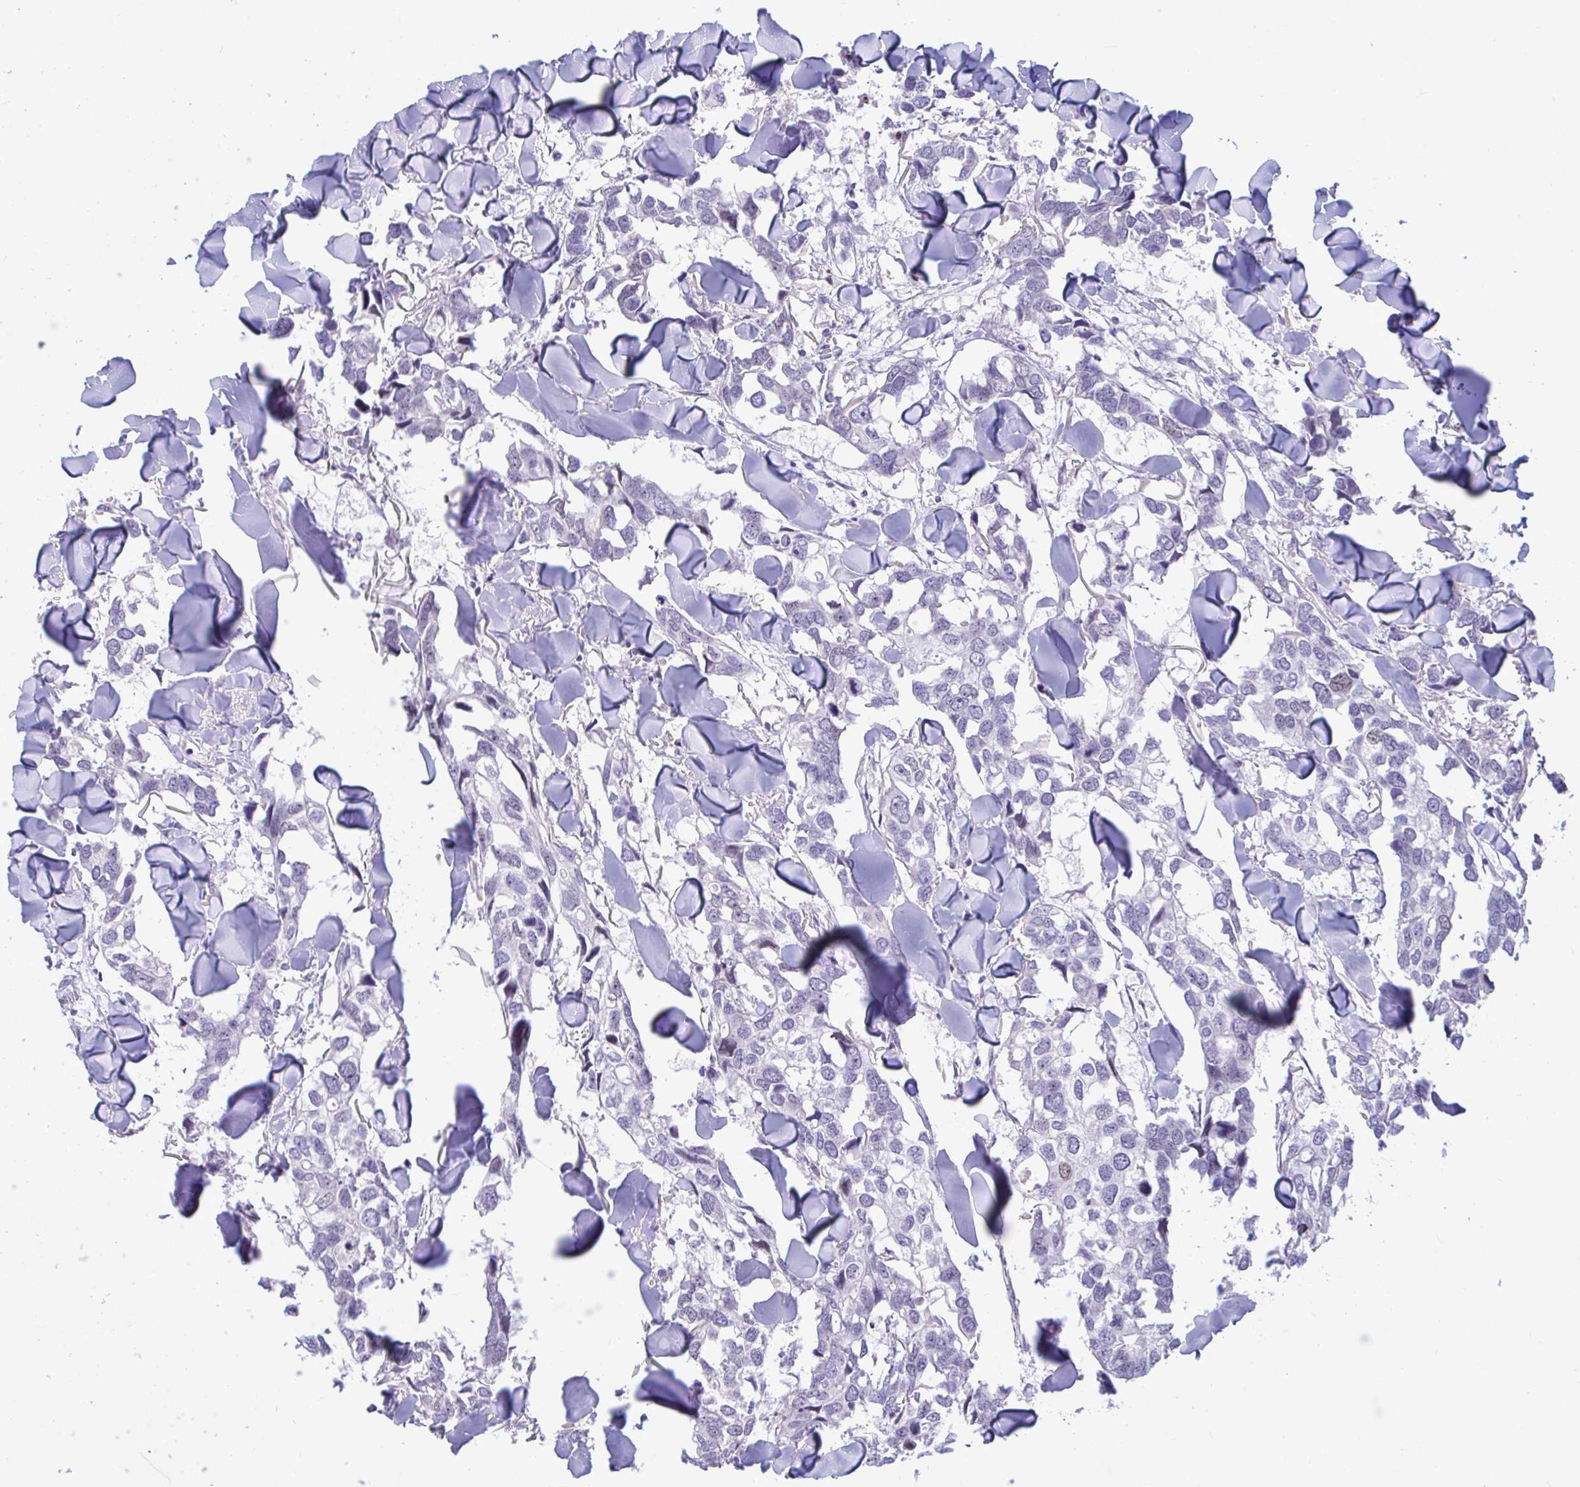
{"staining": {"intensity": "negative", "quantity": "none", "location": "none"}, "tissue": "breast cancer", "cell_type": "Tumor cells", "image_type": "cancer", "snomed": [{"axis": "morphology", "description": "Duct carcinoma"}, {"axis": "topography", "description": "Breast"}], "caption": "The immunohistochemistry histopathology image has no significant staining in tumor cells of breast cancer (intraductal carcinoma) tissue.", "gene": "SLC25A51", "patient": {"sex": "female", "age": 83}}